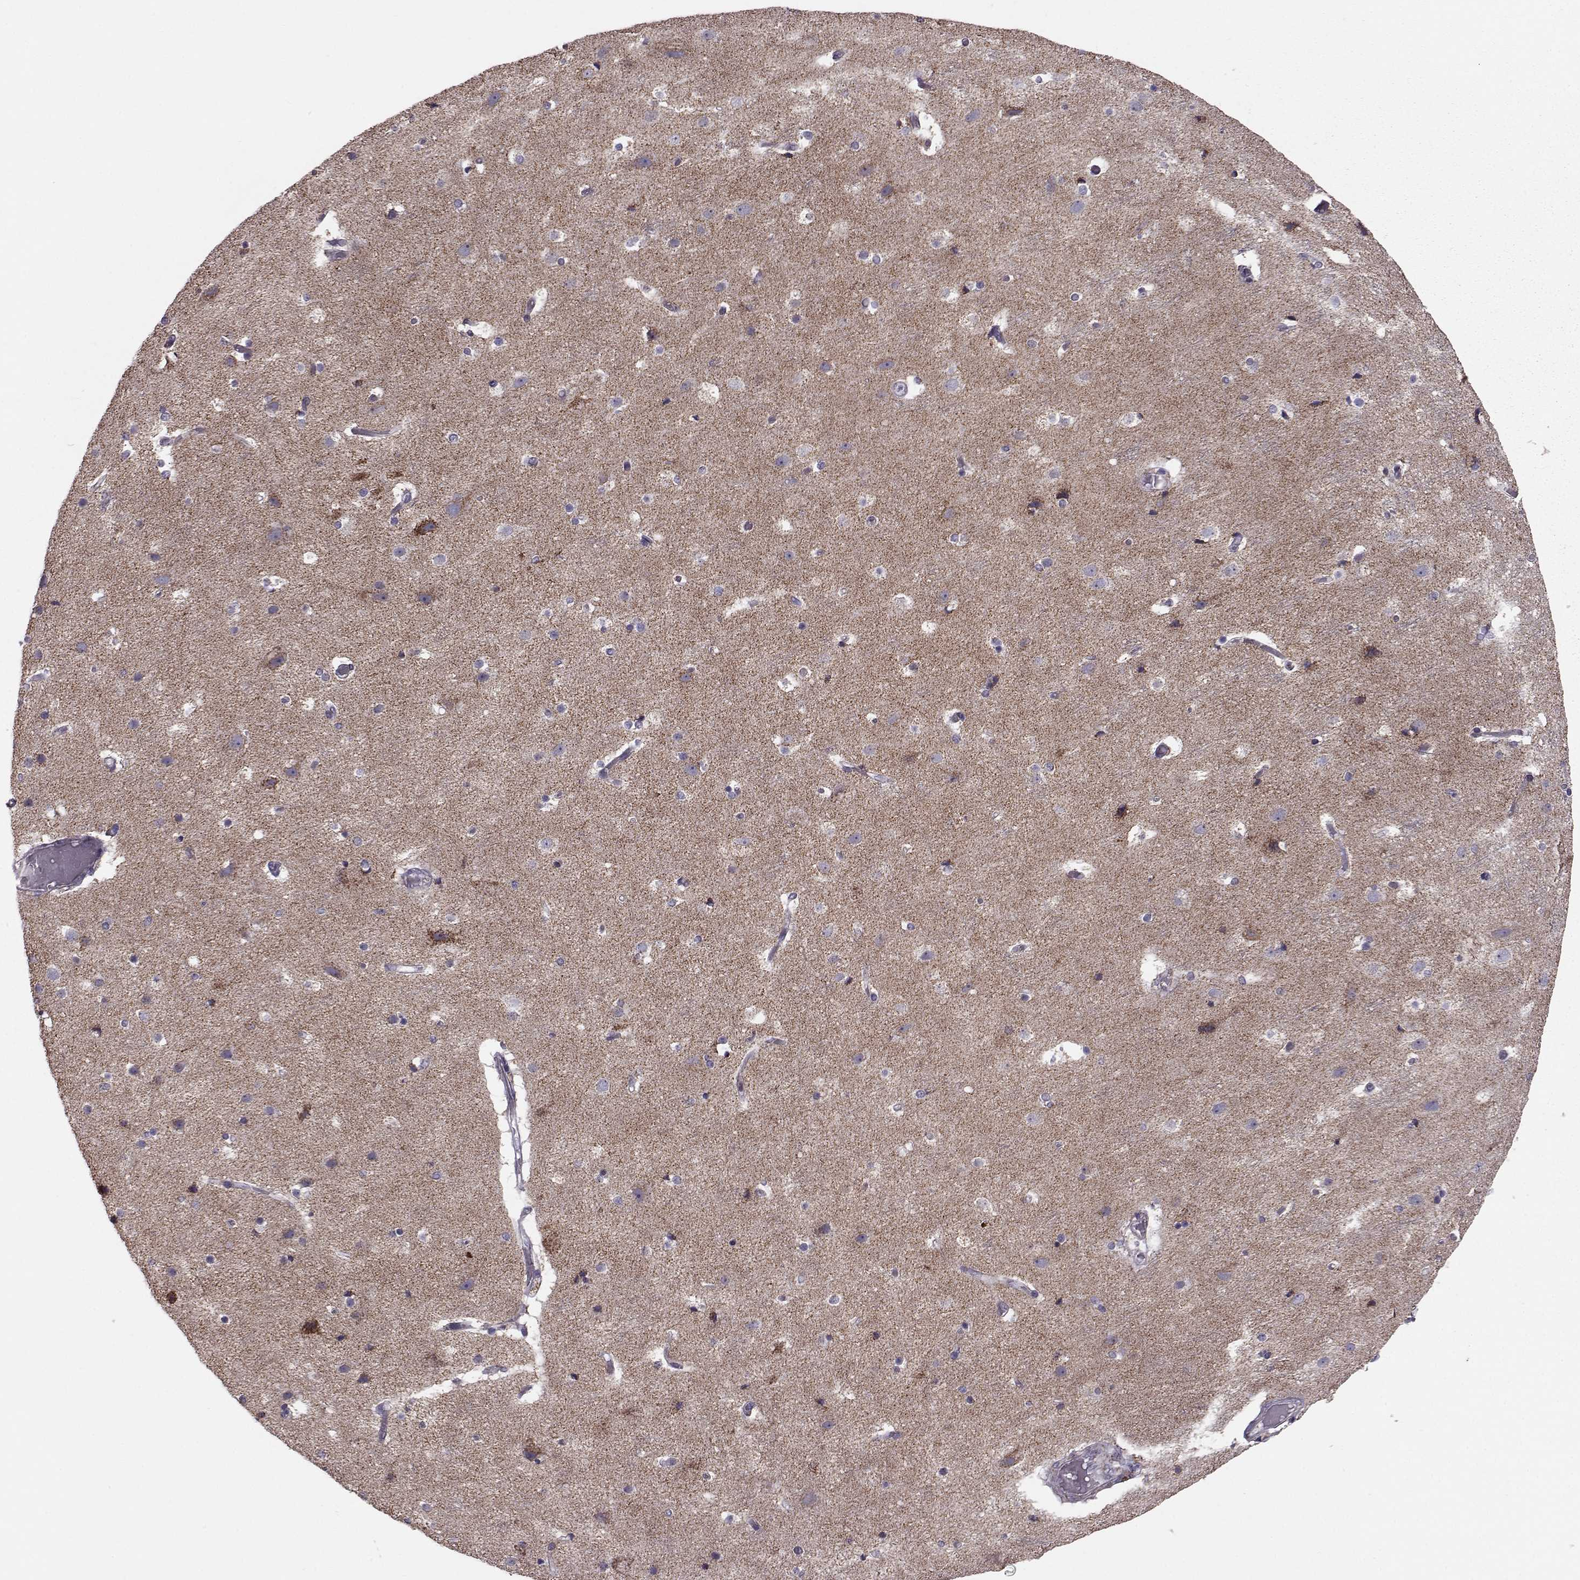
{"staining": {"intensity": "negative", "quantity": "none", "location": "none"}, "tissue": "cerebral cortex", "cell_type": "Endothelial cells", "image_type": "normal", "snomed": [{"axis": "morphology", "description": "Normal tissue, NOS"}, {"axis": "topography", "description": "Cerebral cortex"}], "caption": "Immunohistochemistry (IHC) of unremarkable cerebral cortex shows no positivity in endothelial cells.", "gene": "ATP5MF", "patient": {"sex": "female", "age": 52}}